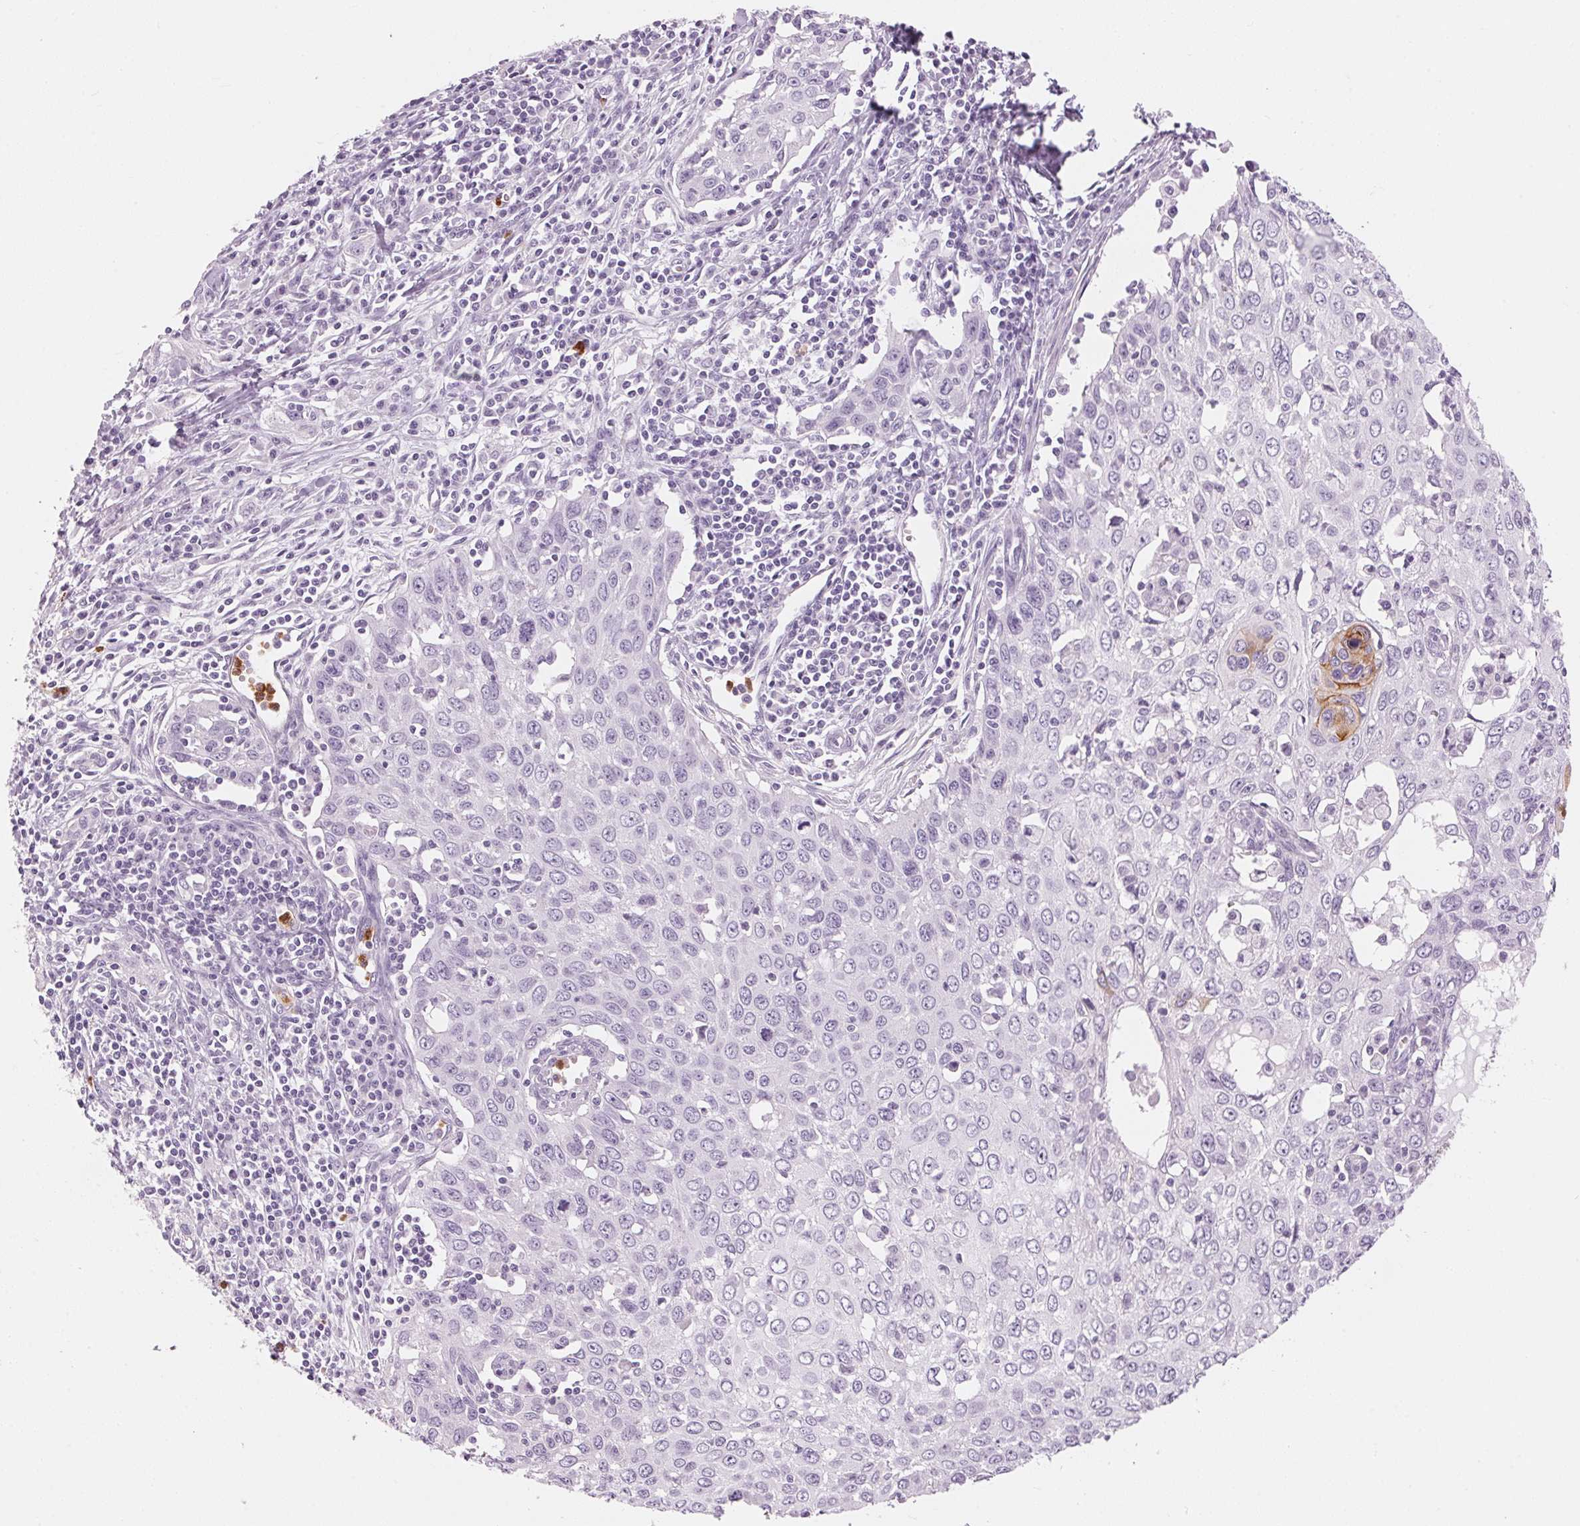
{"staining": {"intensity": "negative", "quantity": "none", "location": "none"}, "tissue": "cervical cancer", "cell_type": "Tumor cells", "image_type": "cancer", "snomed": [{"axis": "morphology", "description": "Squamous cell carcinoma, NOS"}, {"axis": "topography", "description": "Cervix"}], "caption": "Photomicrograph shows no protein positivity in tumor cells of cervical cancer tissue. The staining is performed using DAB brown chromogen with nuclei counter-stained in using hematoxylin.", "gene": "KLK7", "patient": {"sex": "female", "age": 38}}